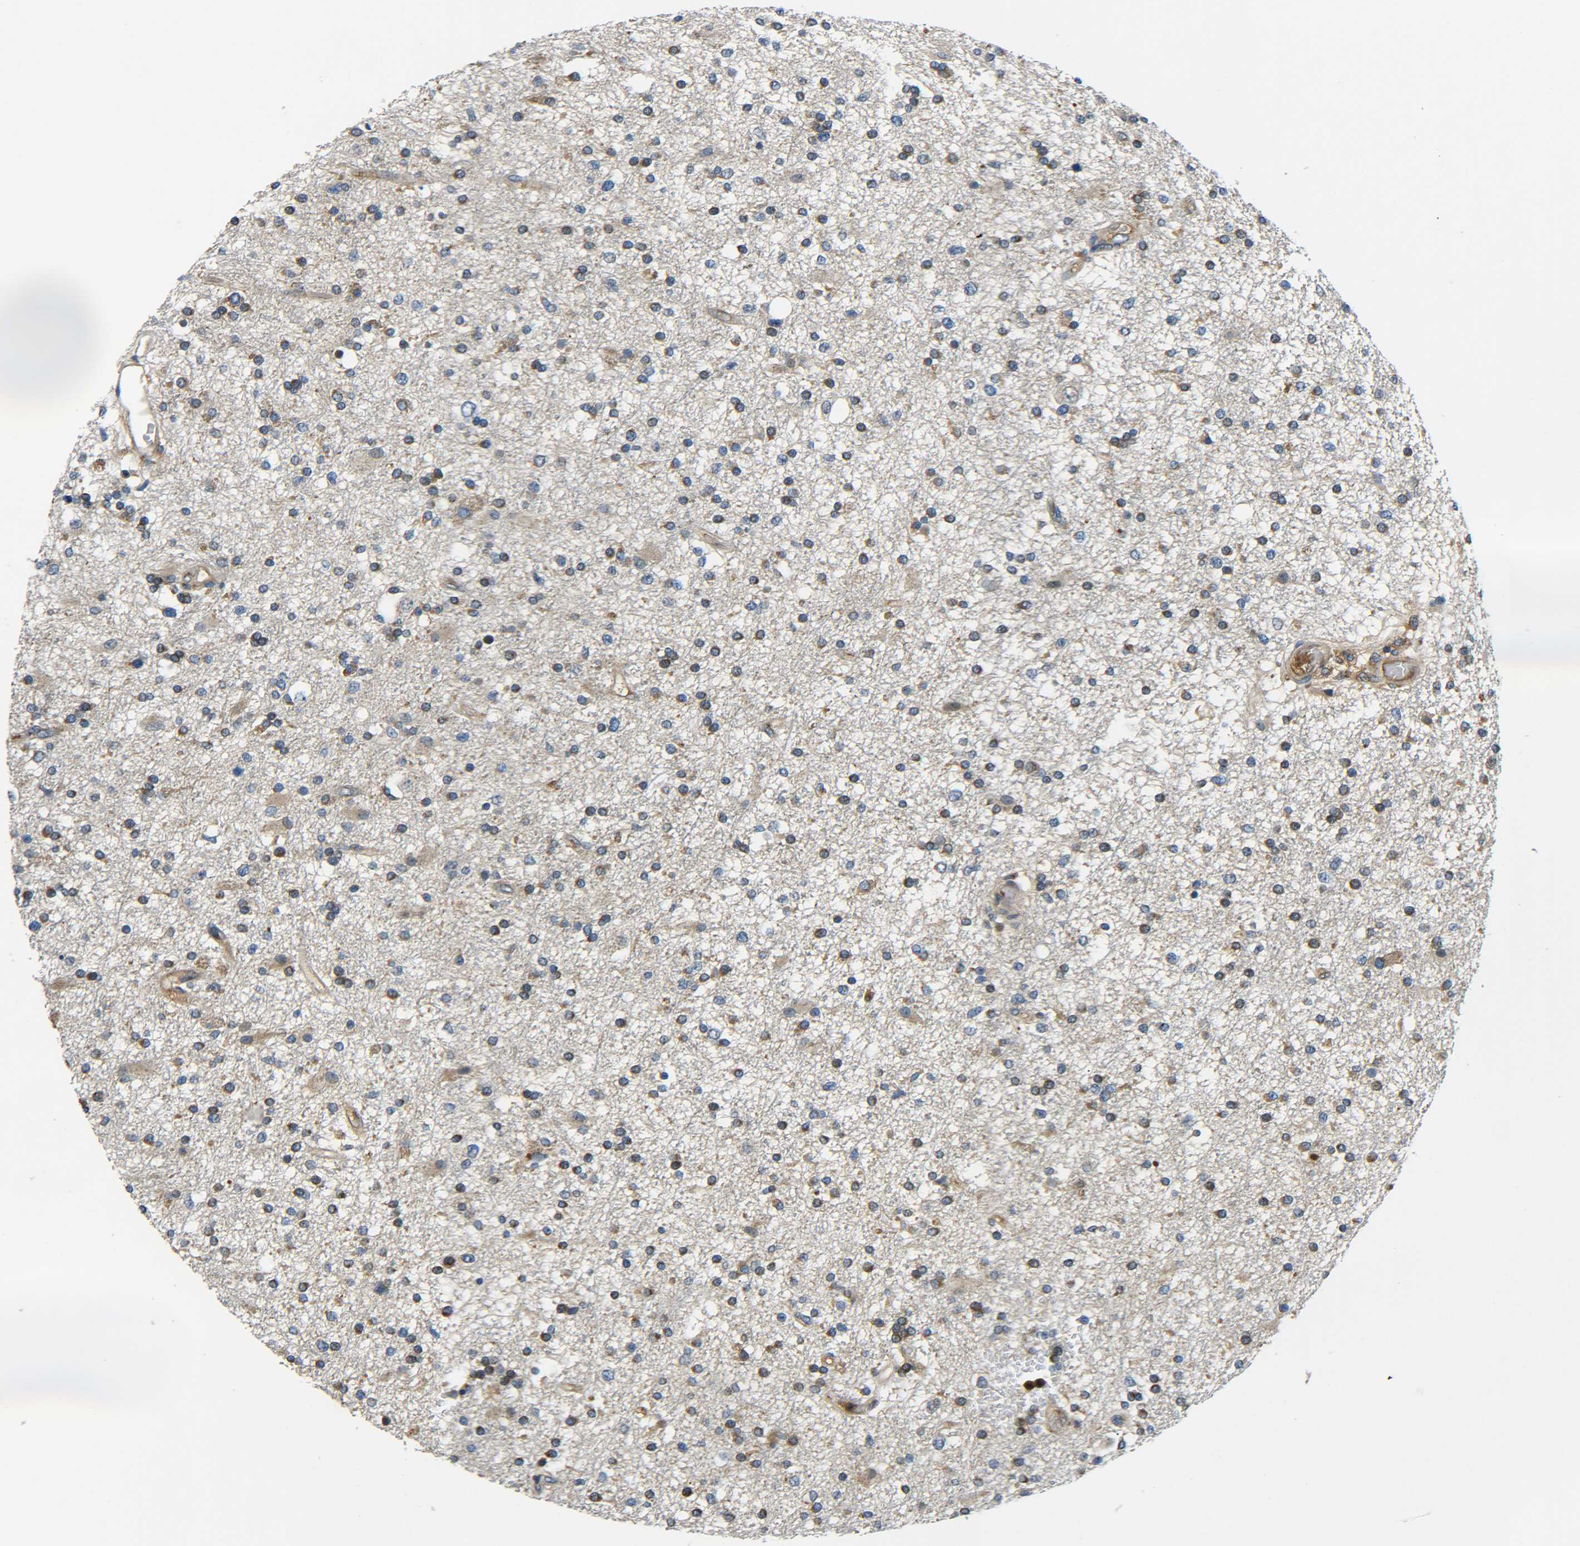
{"staining": {"intensity": "moderate", "quantity": "25%-75%", "location": "cytoplasmic/membranous"}, "tissue": "glioma", "cell_type": "Tumor cells", "image_type": "cancer", "snomed": [{"axis": "morphology", "description": "Glioma, malignant, High grade"}, {"axis": "topography", "description": "Brain"}], "caption": "Protein staining of glioma tissue exhibits moderate cytoplasmic/membranous expression in about 25%-75% of tumor cells.", "gene": "RAB1B", "patient": {"sex": "male", "age": 33}}